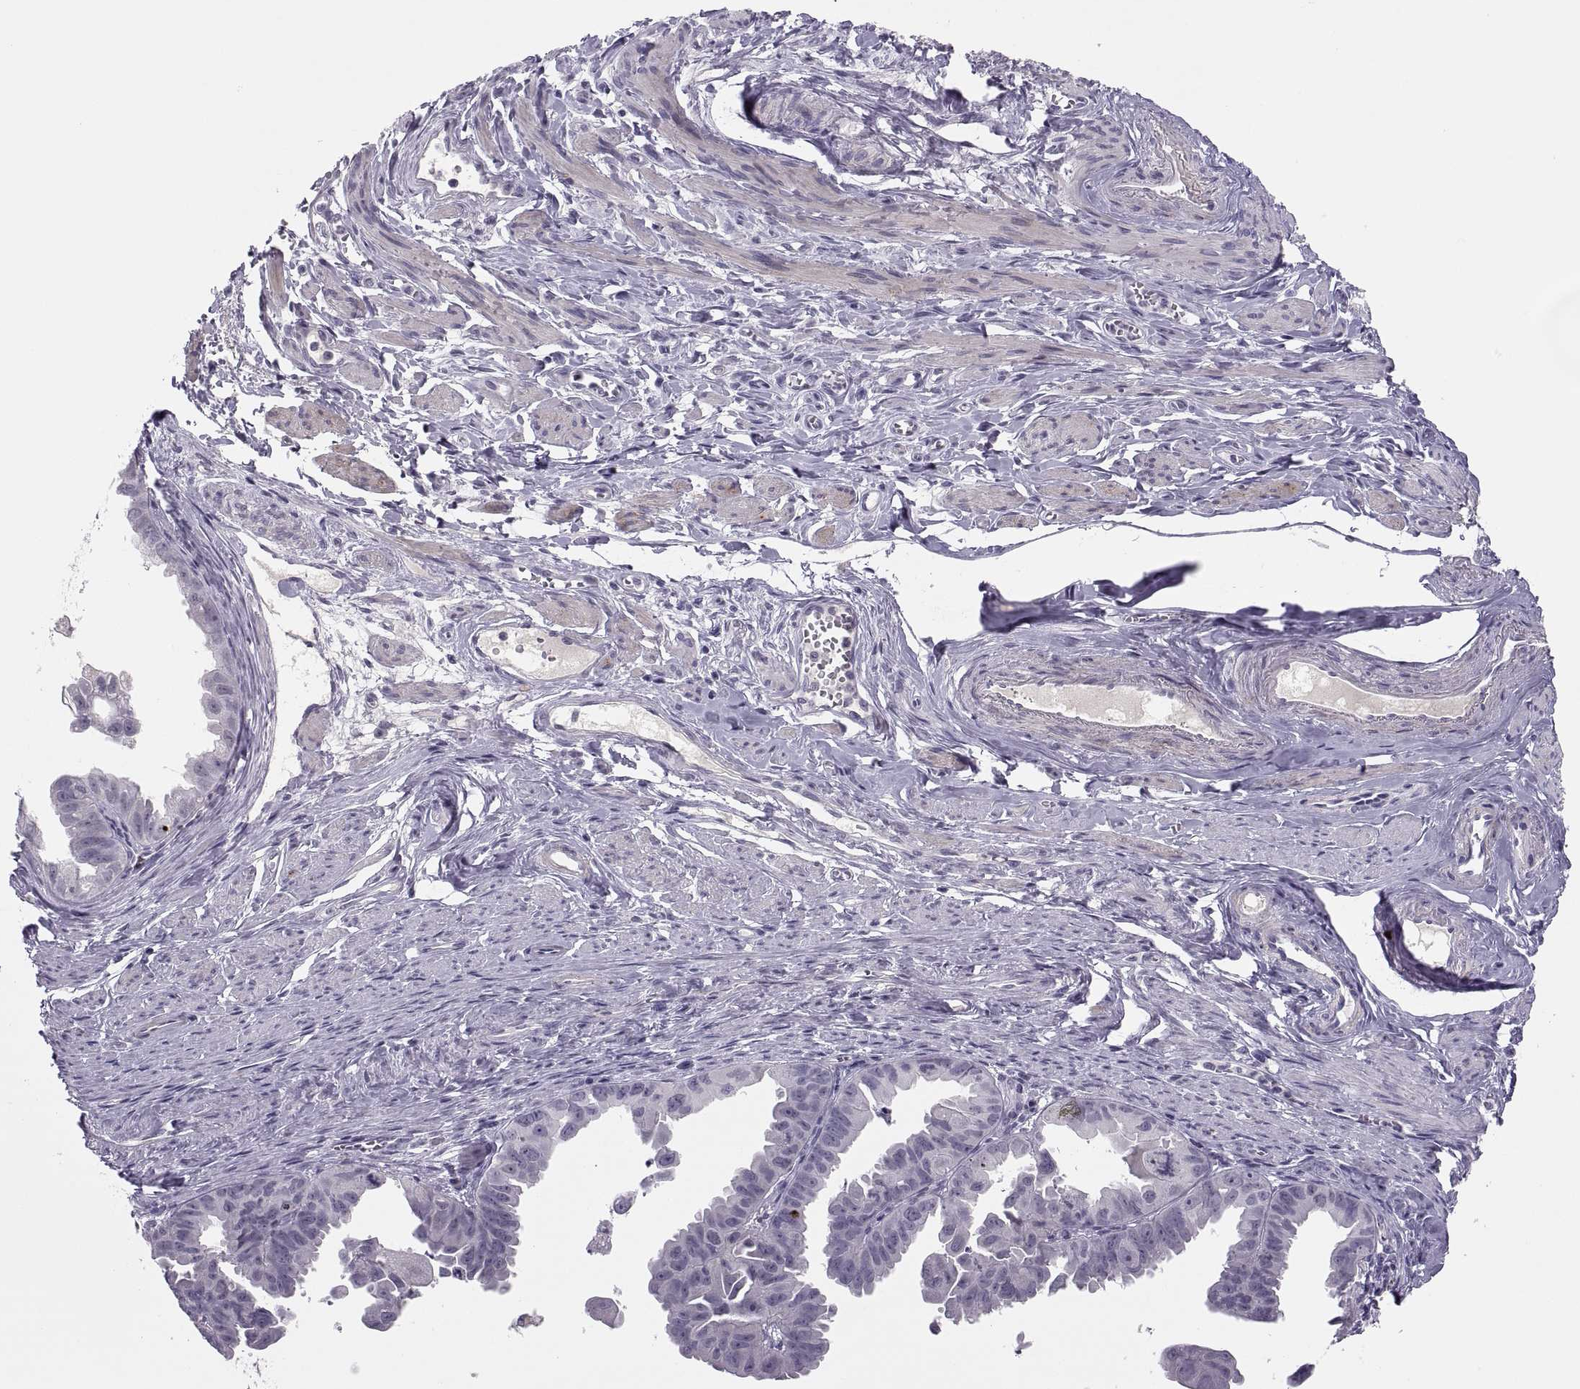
{"staining": {"intensity": "negative", "quantity": "none", "location": "none"}, "tissue": "ovarian cancer", "cell_type": "Tumor cells", "image_type": "cancer", "snomed": [{"axis": "morphology", "description": "Carcinoma, endometroid"}, {"axis": "topography", "description": "Ovary"}], "caption": "Tumor cells show no significant staining in endometroid carcinoma (ovarian).", "gene": "CHCT1", "patient": {"sex": "female", "age": 85}}